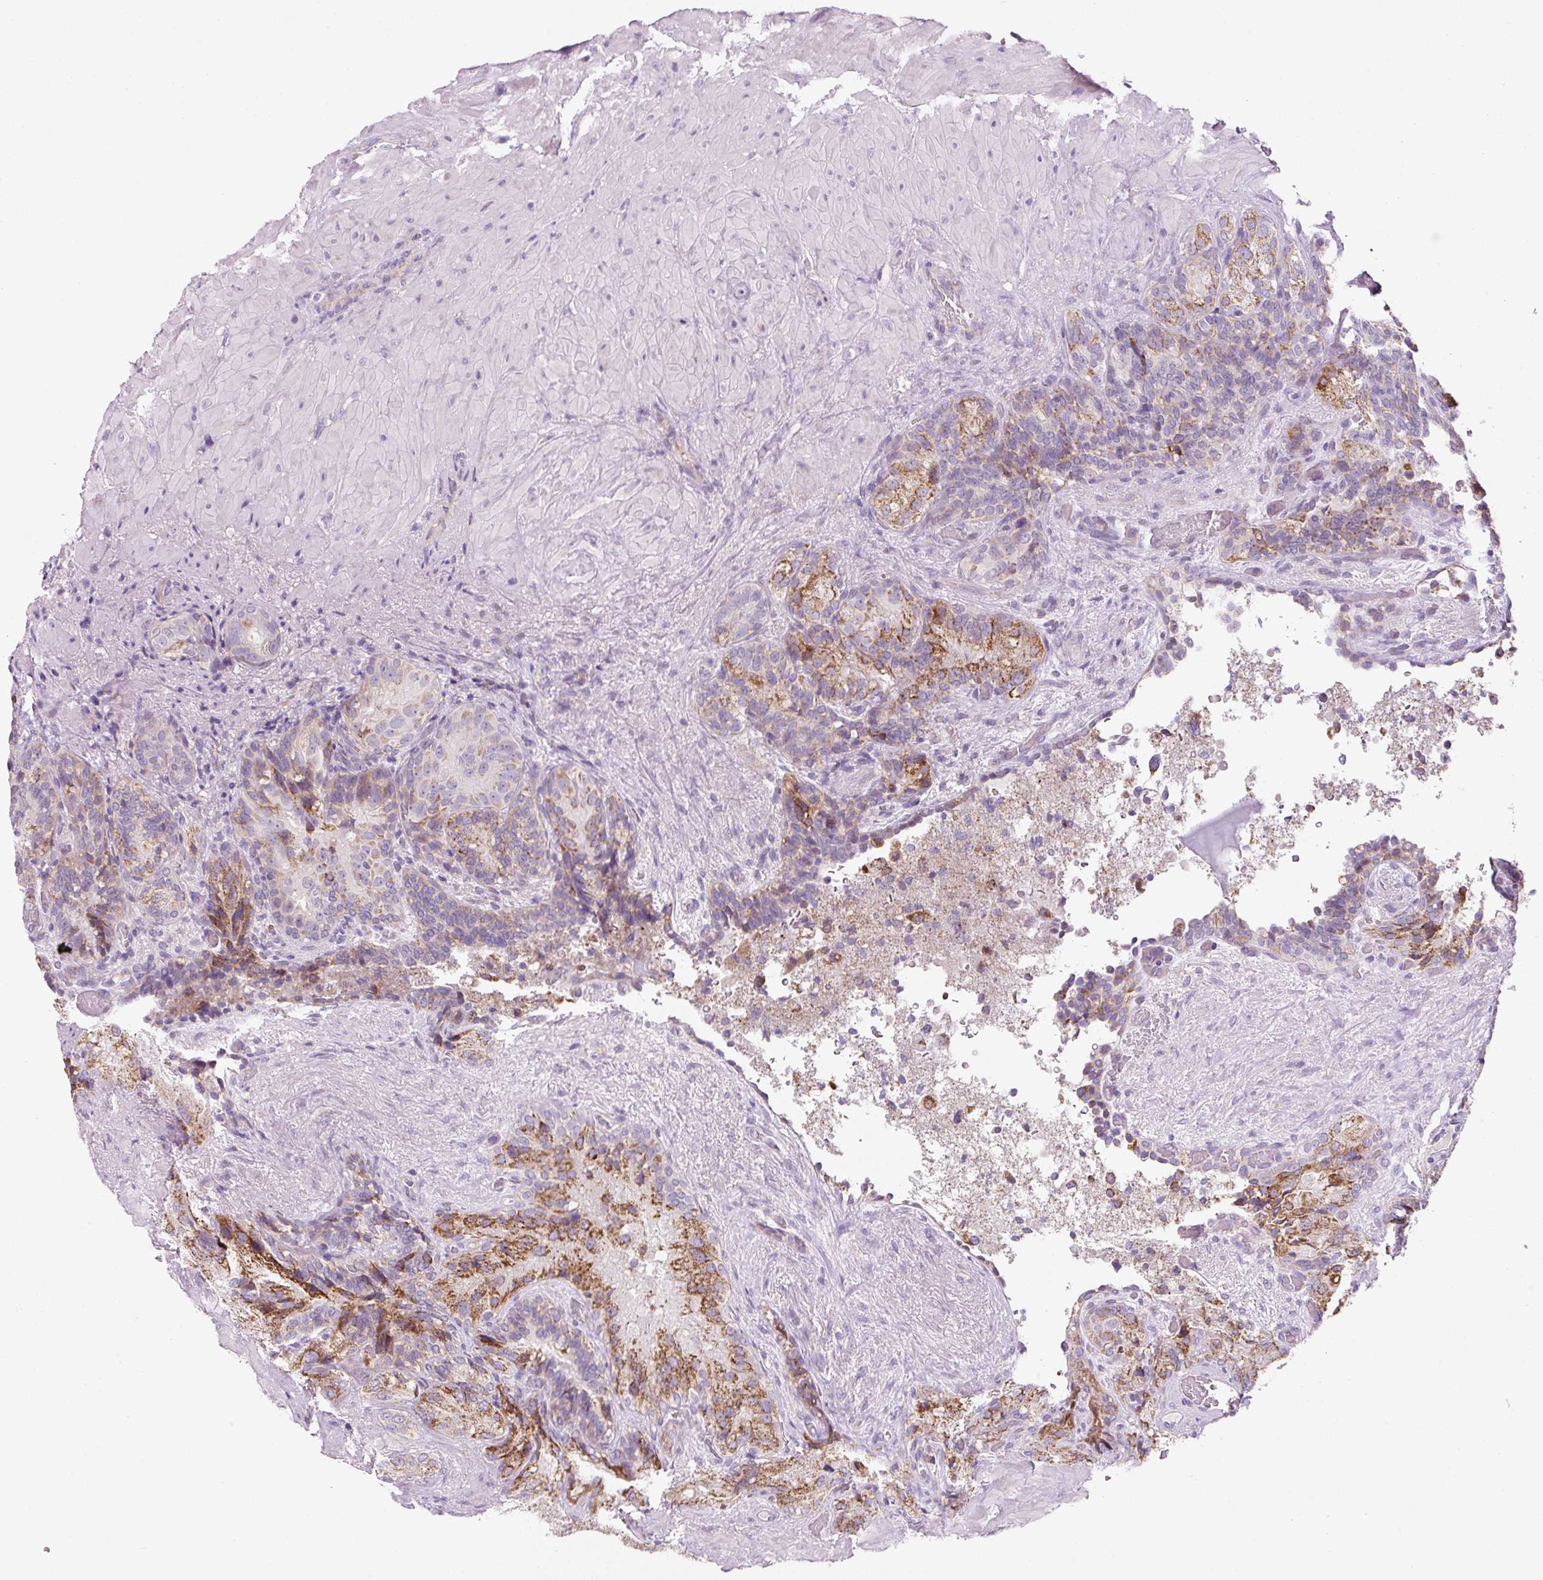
{"staining": {"intensity": "strong", "quantity": "25%-75%", "location": "cytoplasmic/membranous"}, "tissue": "seminal vesicle", "cell_type": "Glandular cells", "image_type": "normal", "snomed": [{"axis": "morphology", "description": "Normal tissue, NOS"}, {"axis": "topography", "description": "Seminal veicle"}], "caption": "Immunohistochemistry (IHC) image of unremarkable seminal vesicle: seminal vesicle stained using immunohistochemistry (IHC) exhibits high levels of strong protein expression localized specifically in the cytoplasmic/membranous of glandular cells, appearing as a cytoplasmic/membranous brown color.", "gene": "NDUFA1", "patient": {"sex": "male", "age": 69}}